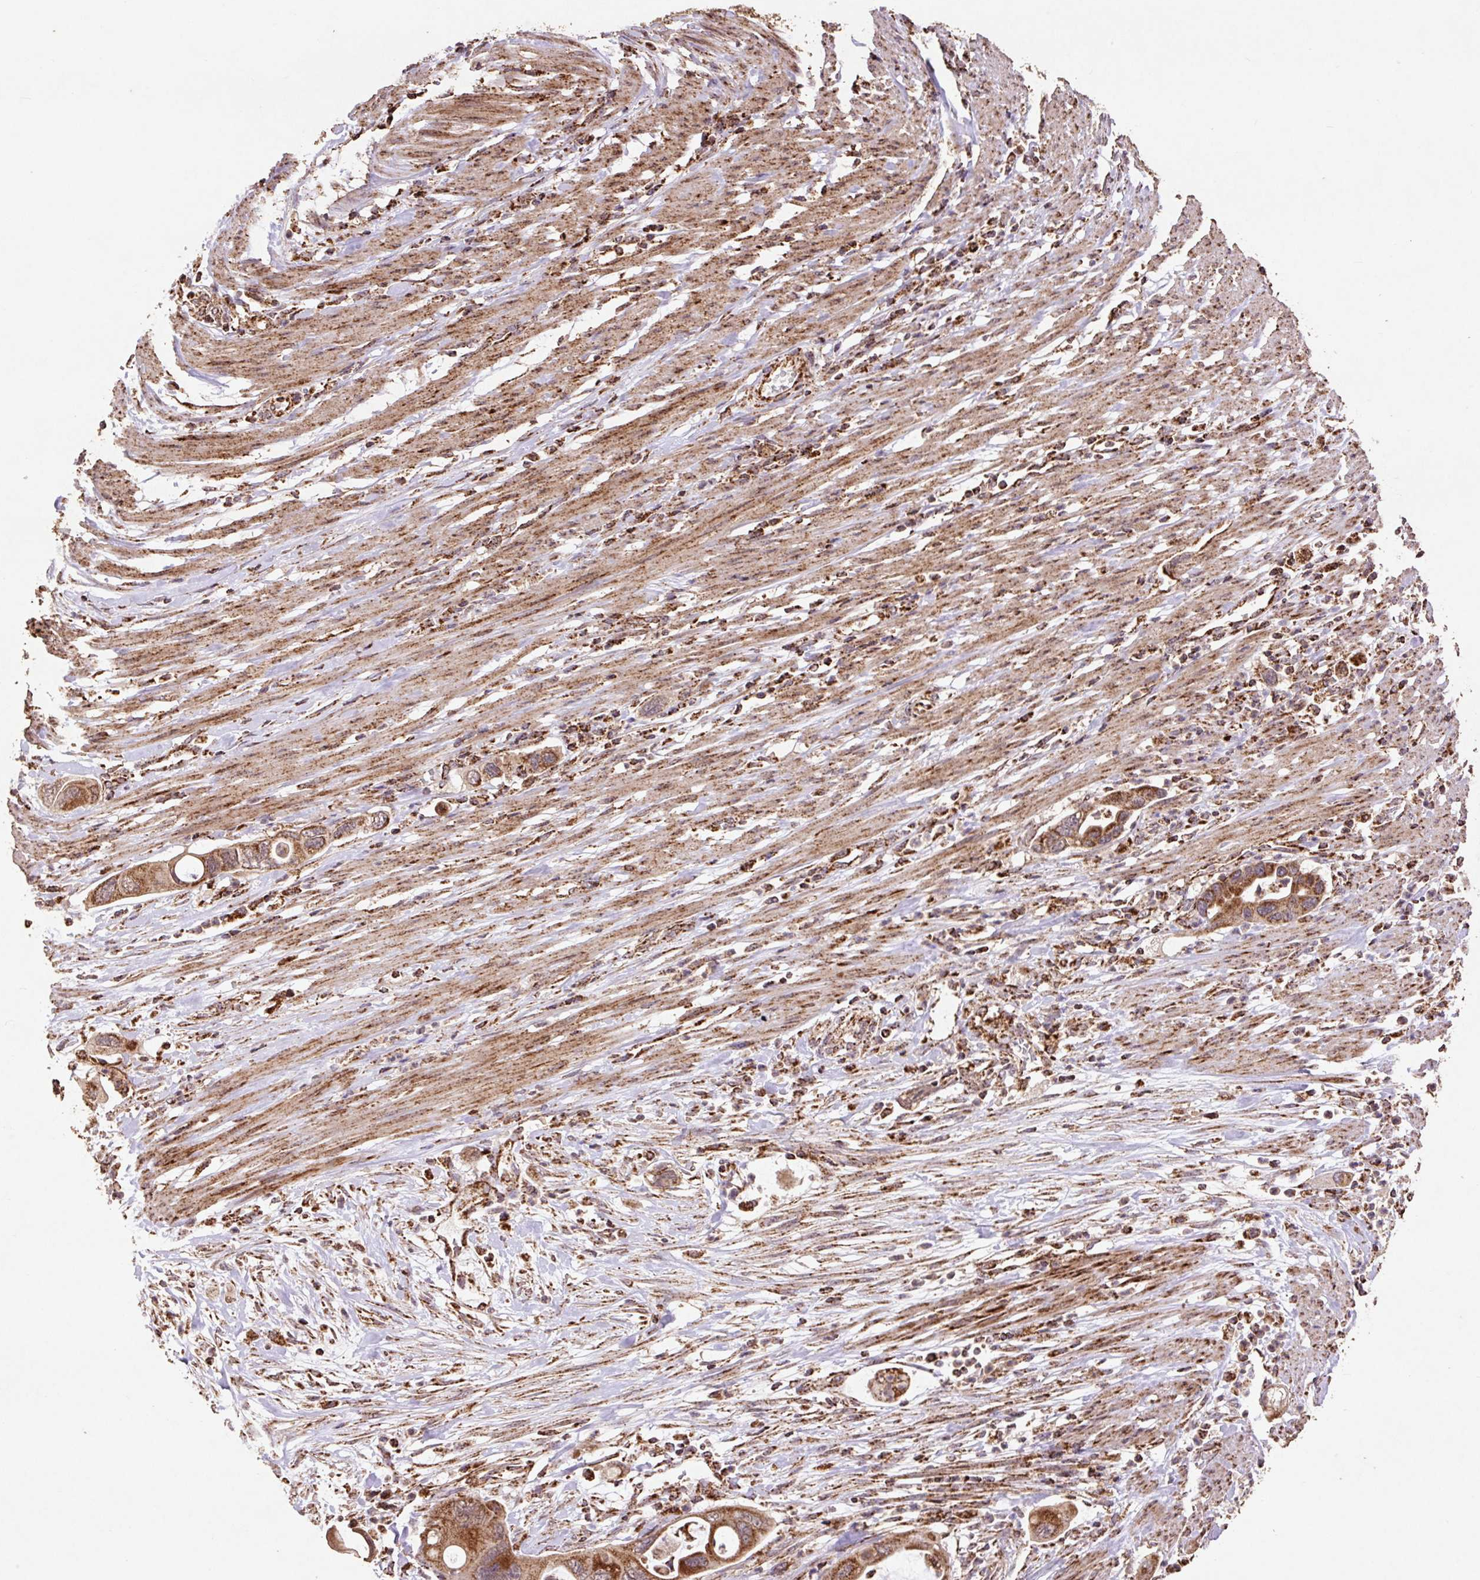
{"staining": {"intensity": "moderate", "quantity": ">75%", "location": "cytoplasmic/membranous"}, "tissue": "pancreatic cancer", "cell_type": "Tumor cells", "image_type": "cancer", "snomed": [{"axis": "morphology", "description": "Adenocarcinoma, NOS"}, {"axis": "topography", "description": "Pancreas"}], "caption": "Pancreatic cancer stained with IHC demonstrates moderate cytoplasmic/membranous positivity in about >75% of tumor cells.", "gene": "ATP5F1A", "patient": {"sex": "female", "age": 71}}